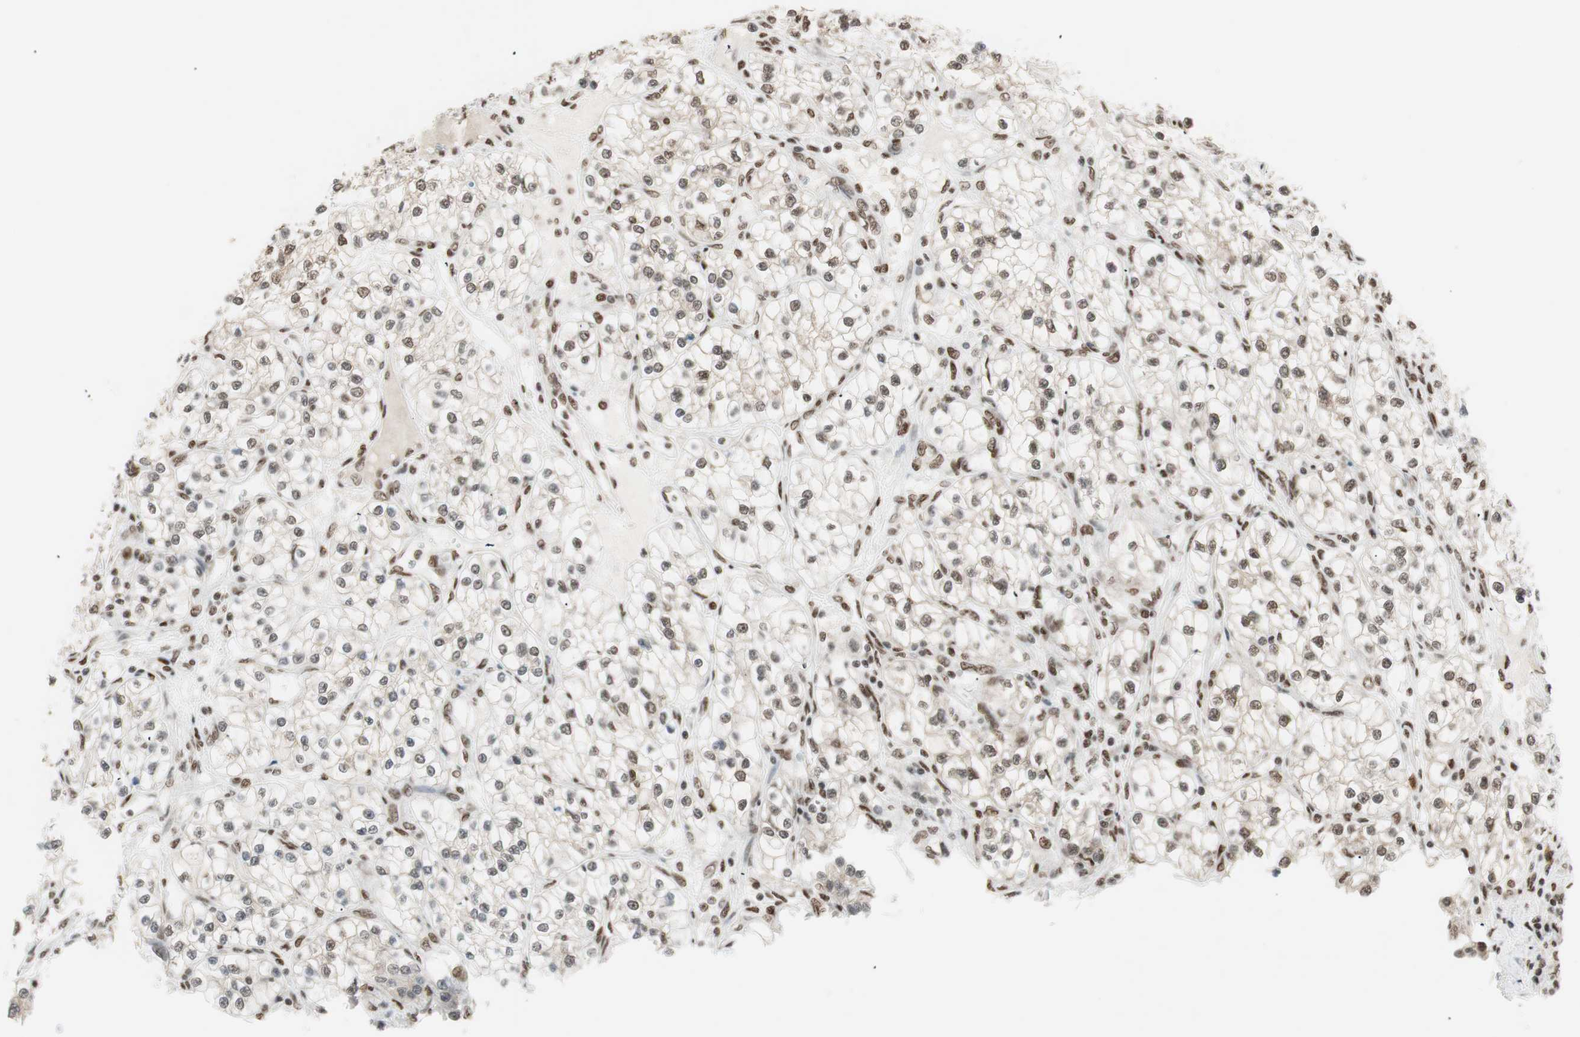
{"staining": {"intensity": "weak", "quantity": "<25%", "location": "nuclear"}, "tissue": "renal cancer", "cell_type": "Tumor cells", "image_type": "cancer", "snomed": [{"axis": "morphology", "description": "Adenocarcinoma, NOS"}, {"axis": "topography", "description": "Kidney"}], "caption": "Human renal adenocarcinoma stained for a protein using immunohistochemistry (IHC) demonstrates no expression in tumor cells.", "gene": "SMARCE1", "patient": {"sex": "female", "age": 57}}